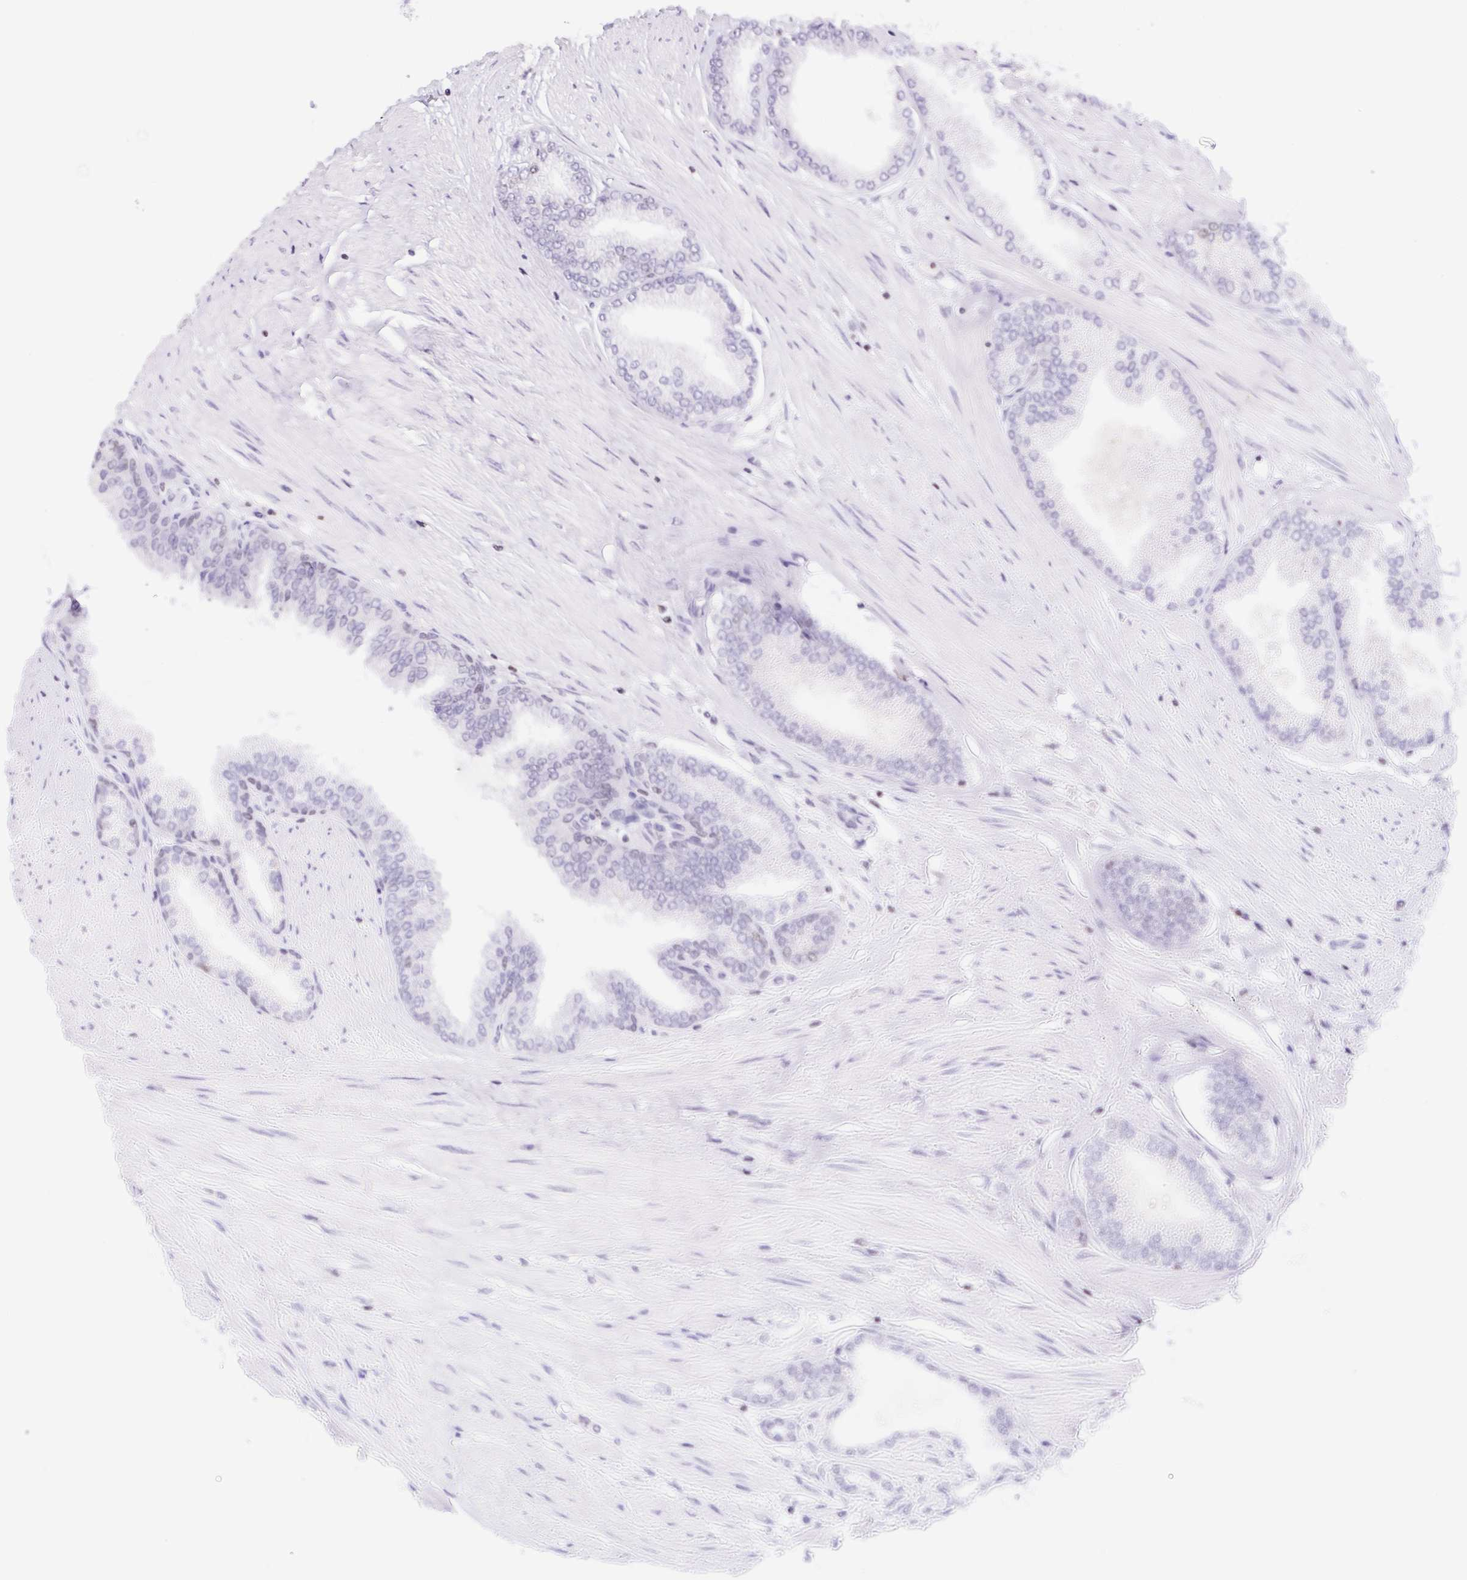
{"staining": {"intensity": "negative", "quantity": "none", "location": "none"}, "tissue": "prostate cancer", "cell_type": "Tumor cells", "image_type": "cancer", "snomed": [{"axis": "morphology", "description": "Adenocarcinoma, Low grade"}, {"axis": "topography", "description": "Prostate"}], "caption": "The photomicrograph exhibits no significant staining in tumor cells of low-grade adenocarcinoma (prostate).", "gene": "POLD3", "patient": {"sex": "male", "age": 55}}